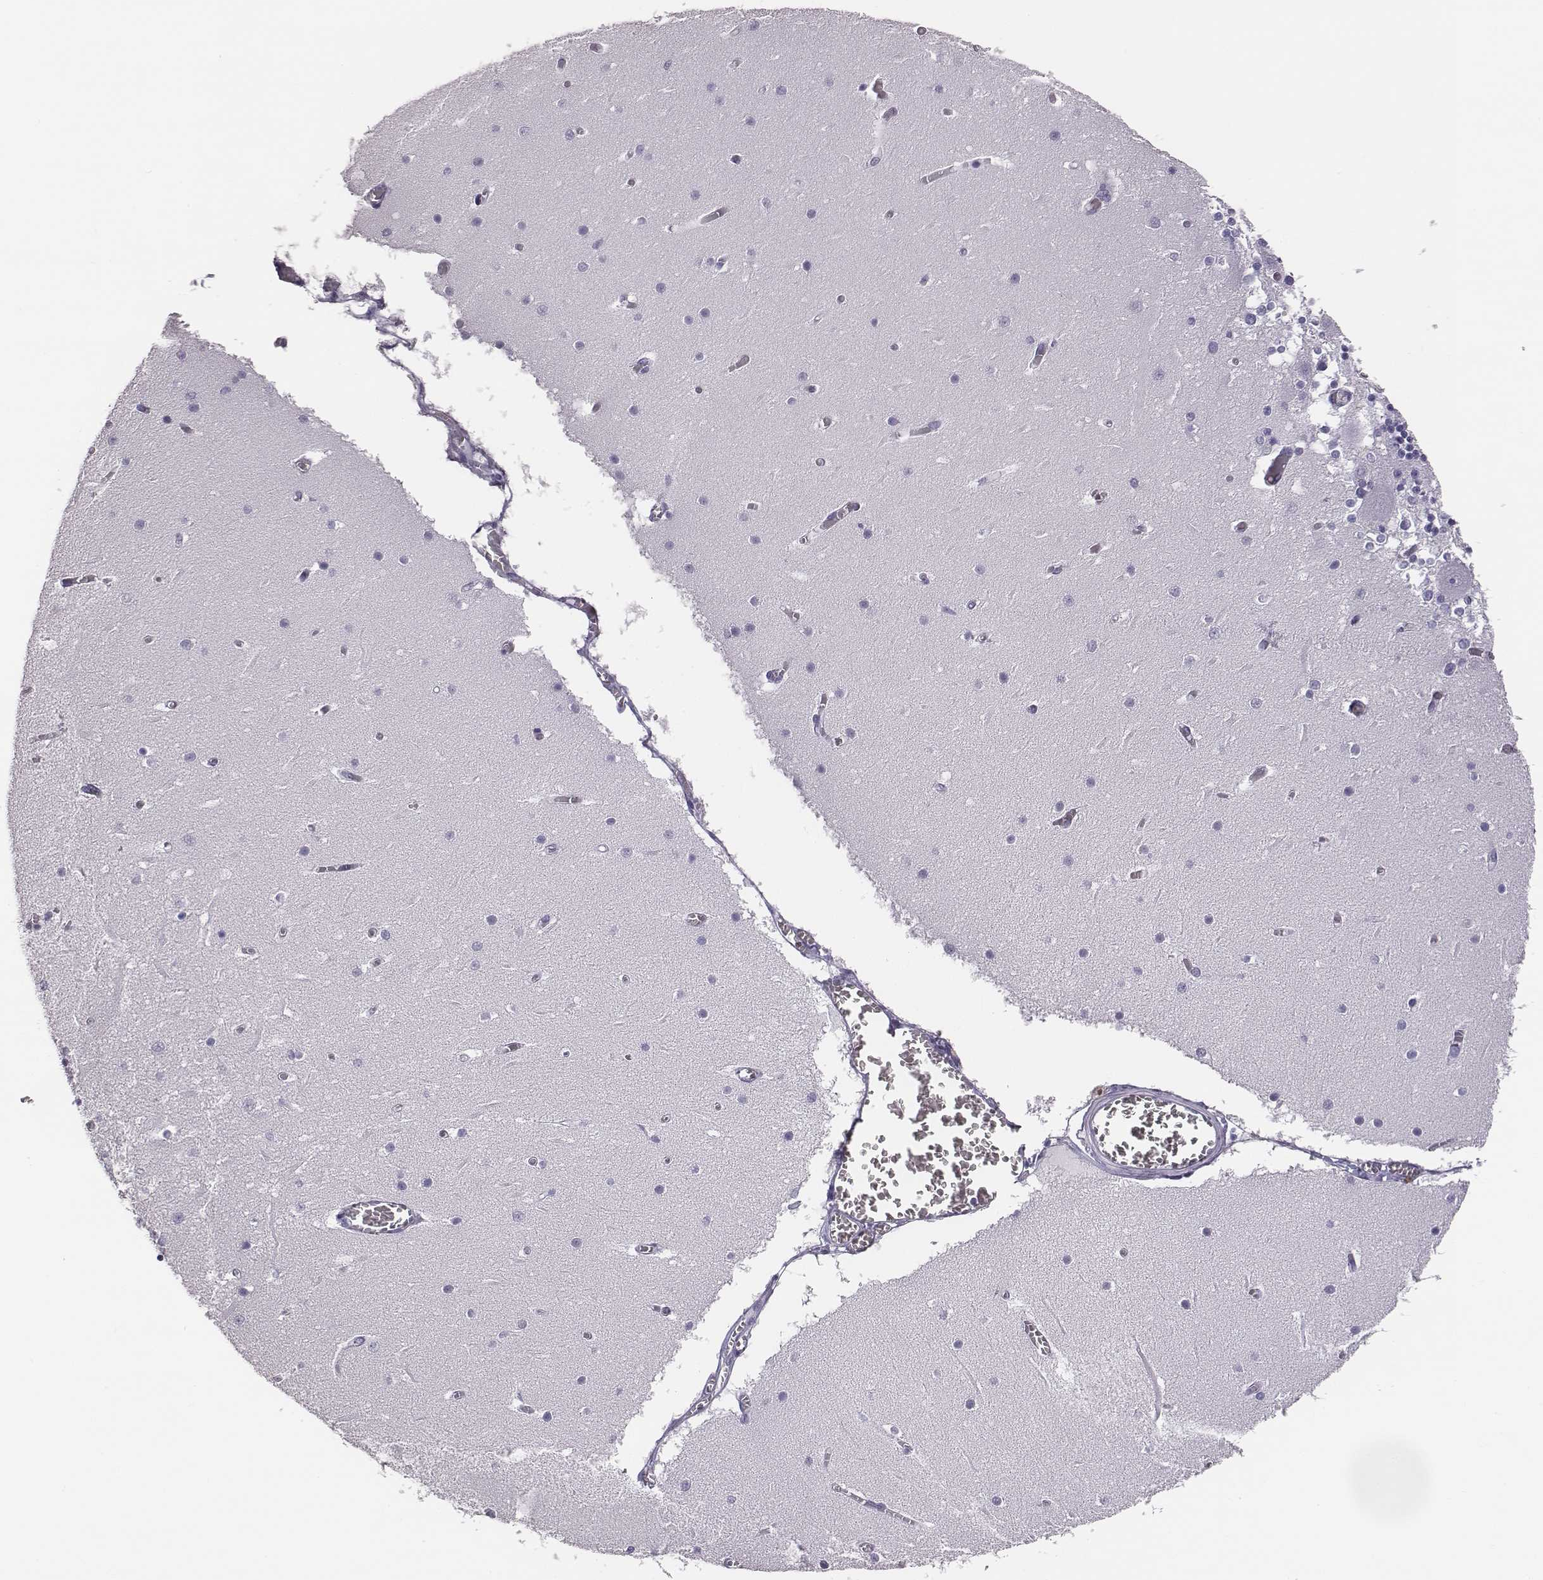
{"staining": {"intensity": "negative", "quantity": "none", "location": "none"}, "tissue": "cerebellum", "cell_type": "Cells in granular layer", "image_type": "normal", "snomed": [{"axis": "morphology", "description": "Normal tissue, NOS"}, {"axis": "topography", "description": "Cerebellum"}], "caption": "This histopathology image is of unremarkable cerebellum stained with immunohistochemistry to label a protein in brown with the nuclei are counter-stained blue. There is no expression in cells in granular layer.", "gene": "ACOD1", "patient": {"sex": "female", "age": 28}}